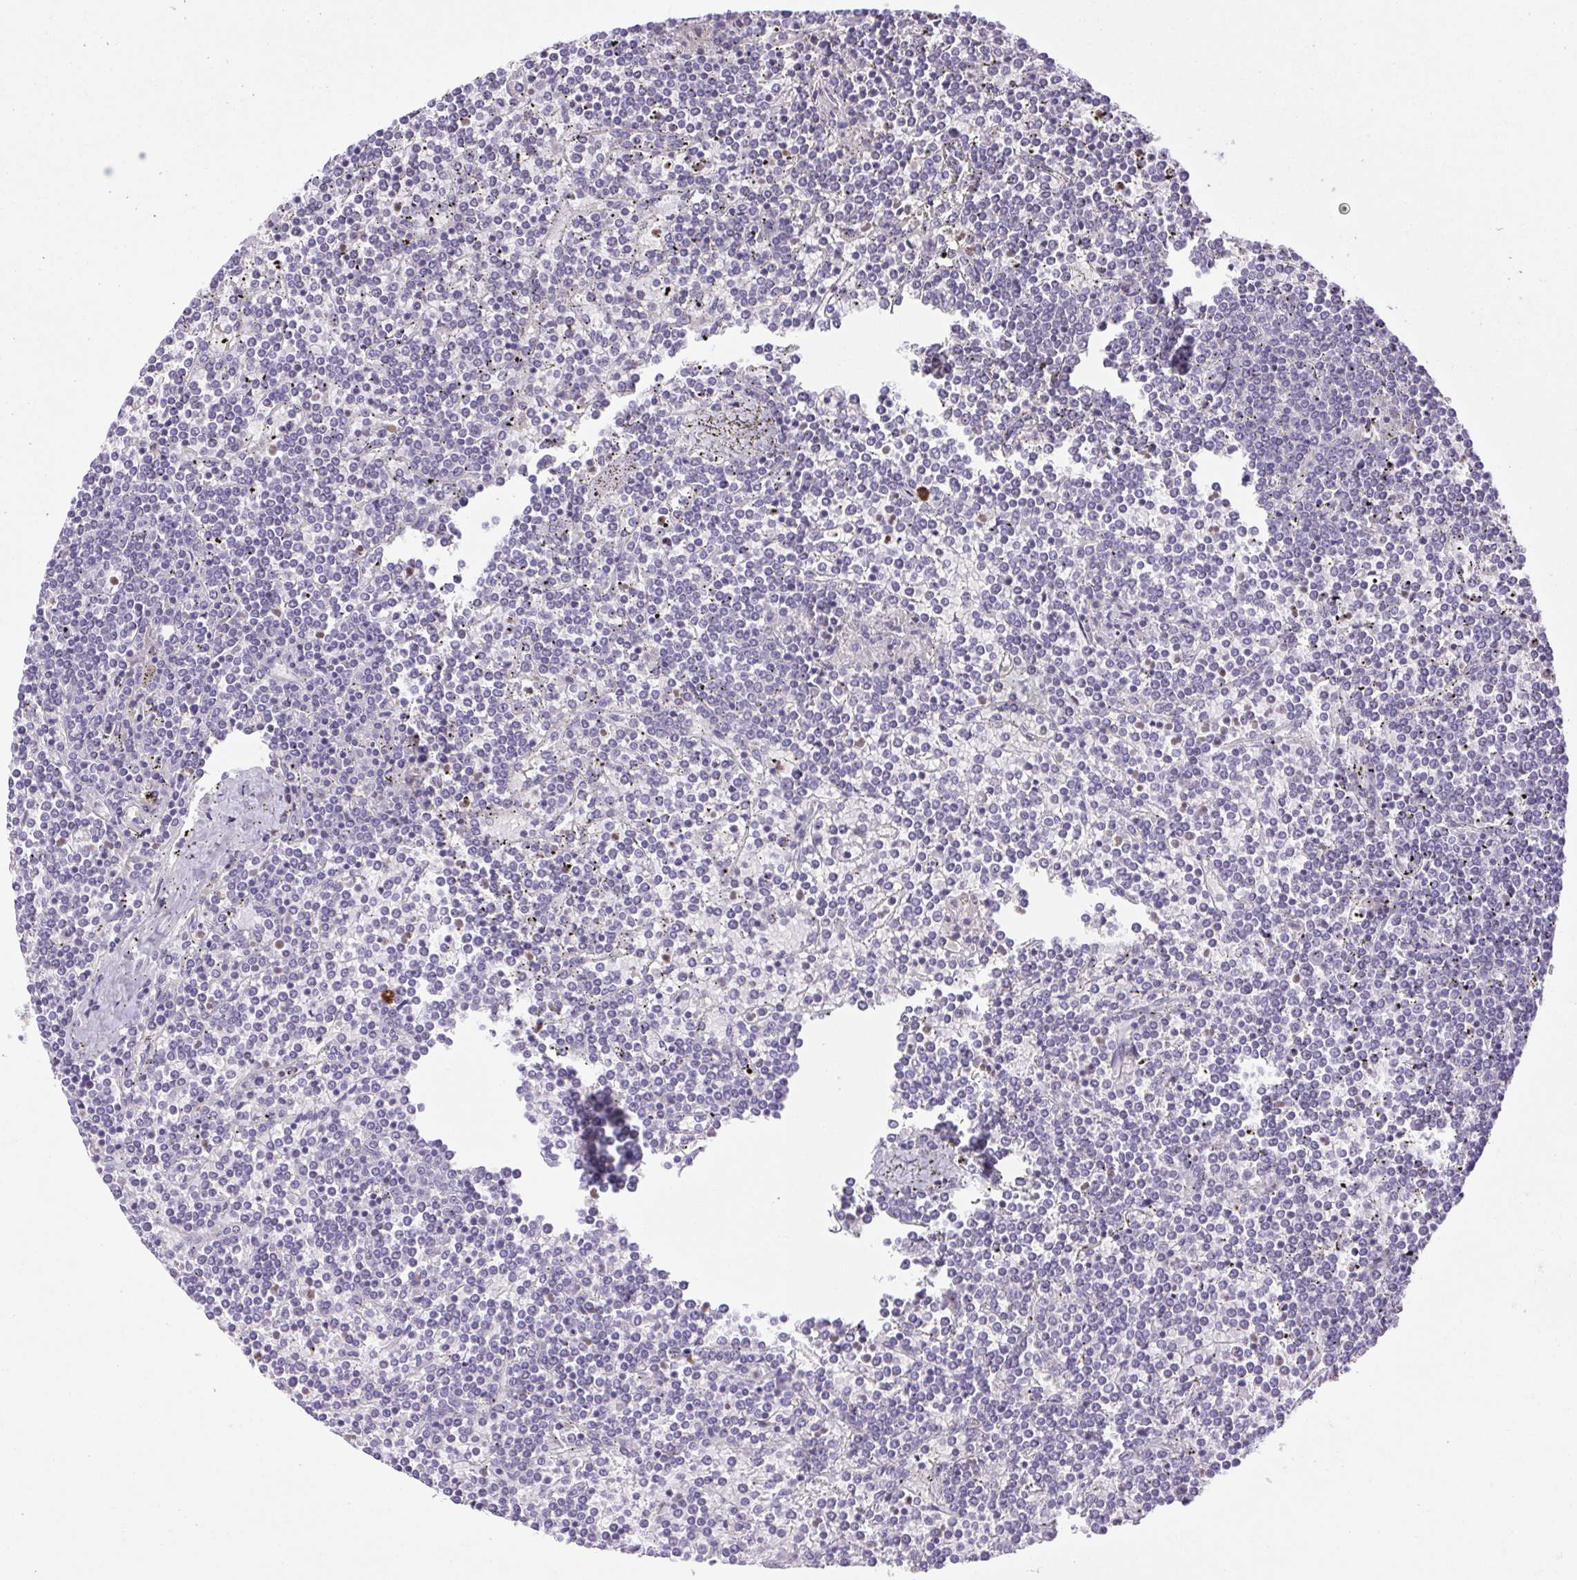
{"staining": {"intensity": "negative", "quantity": "none", "location": "none"}, "tissue": "lymphoma", "cell_type": "Tumor cells", "image_type": "cancer", "snomed": [{"axis": "morphology", "description": "Malignant lymphoma, non-Hodgkin's type, Low grade"}, {"axis": "topography", "description": "Spleen"}], "caption": "The micrograph demonstrates no staining of tumor cells in low-grade malignant lymphoma, non-Hodgkin's type.", "gene": "FAM177B", "patient": {"sex": "female", "age": 19}}